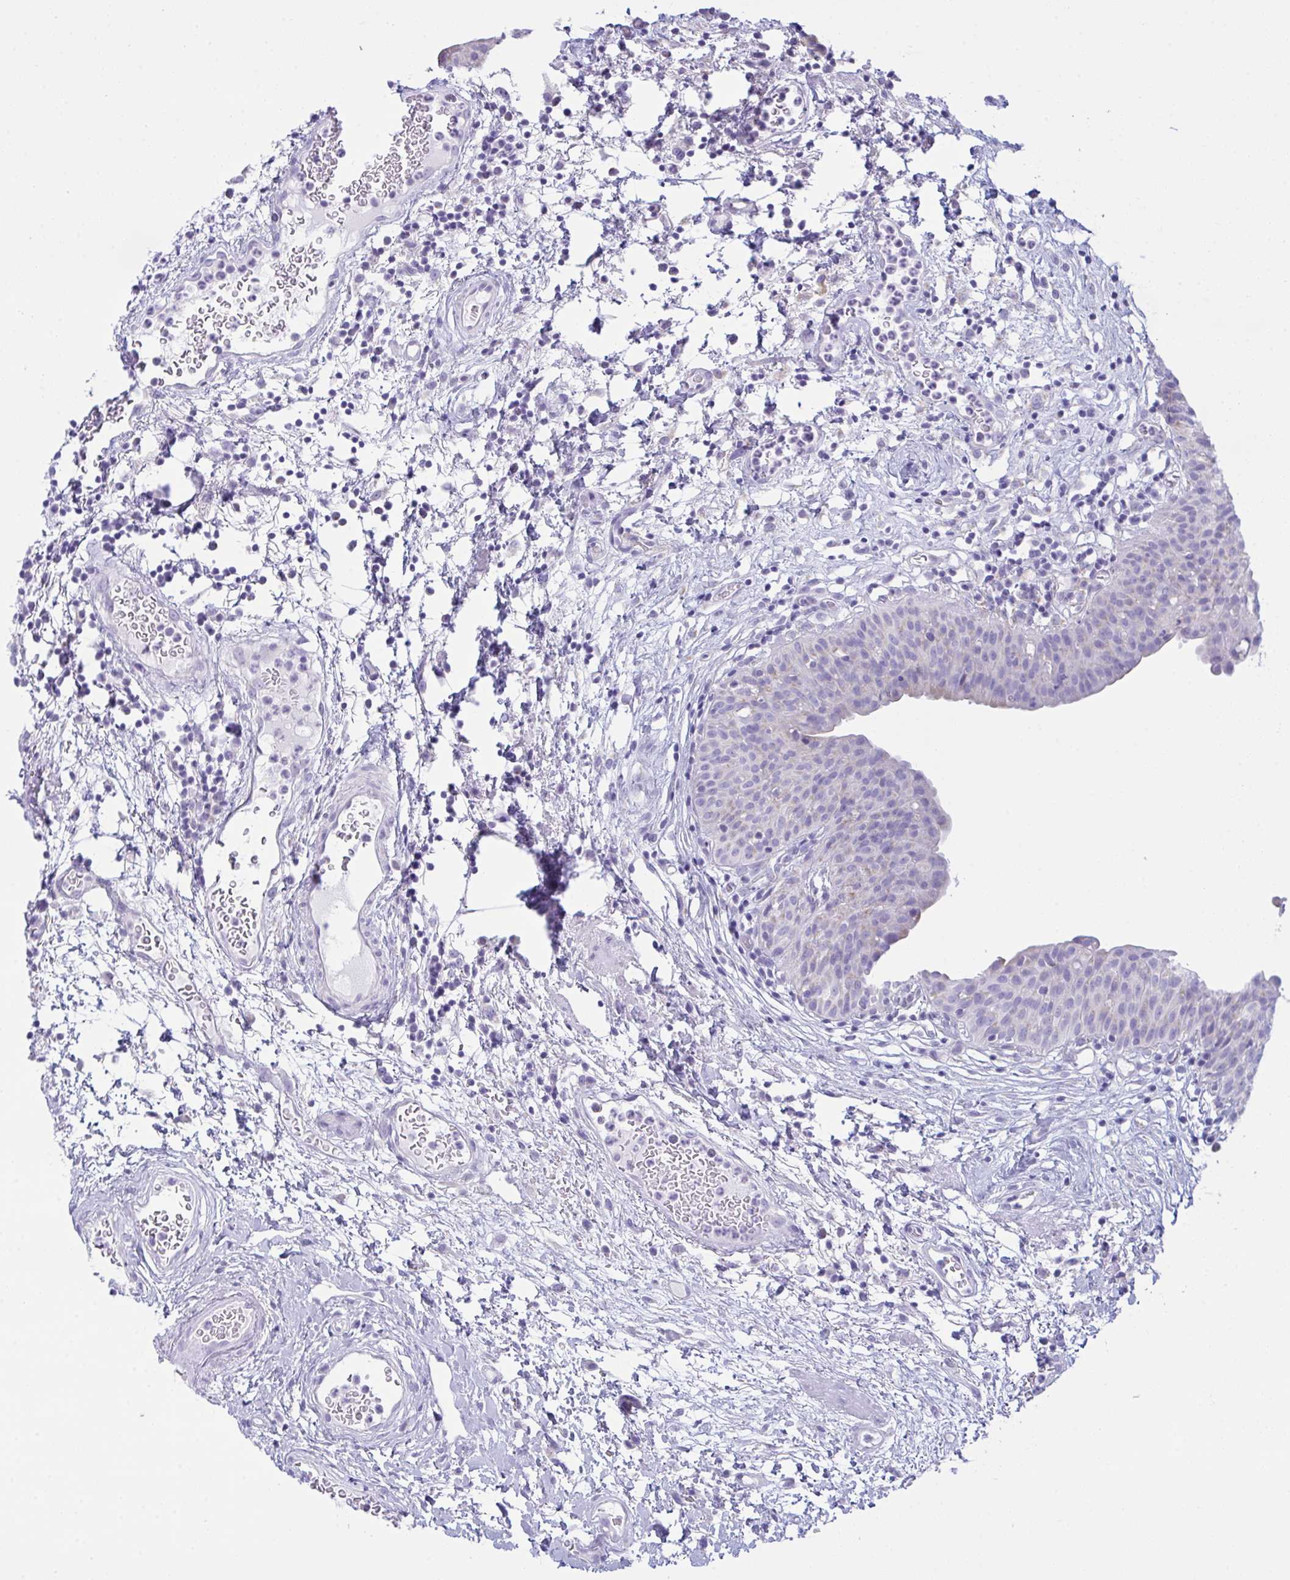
{"staining": {"intensity": "weak", "quantity": "<25%", "location": "cytoplasmic/membranous"}, "tissue": "urinary bladder", "cell_type": "Urothelial cells", "image_type": "normal", "snomed": [{"axis": "morphology", "description": "Normal tissue, NOS"}, {"axis": "morphology", "description": "Inflammation, NOS"}, {"axis": "topography", "description": "Urinary bladder"}], "caption": "There is no significant expression in urothelial cells of urinary bladder. The staining is performed using DAB (3,3'-diaminobenzidine) brown chromogen with nuclei counter-stained in using hematoxylin.", "gene": "BBS1", "patient": {"sex": "male", "age": 57}}